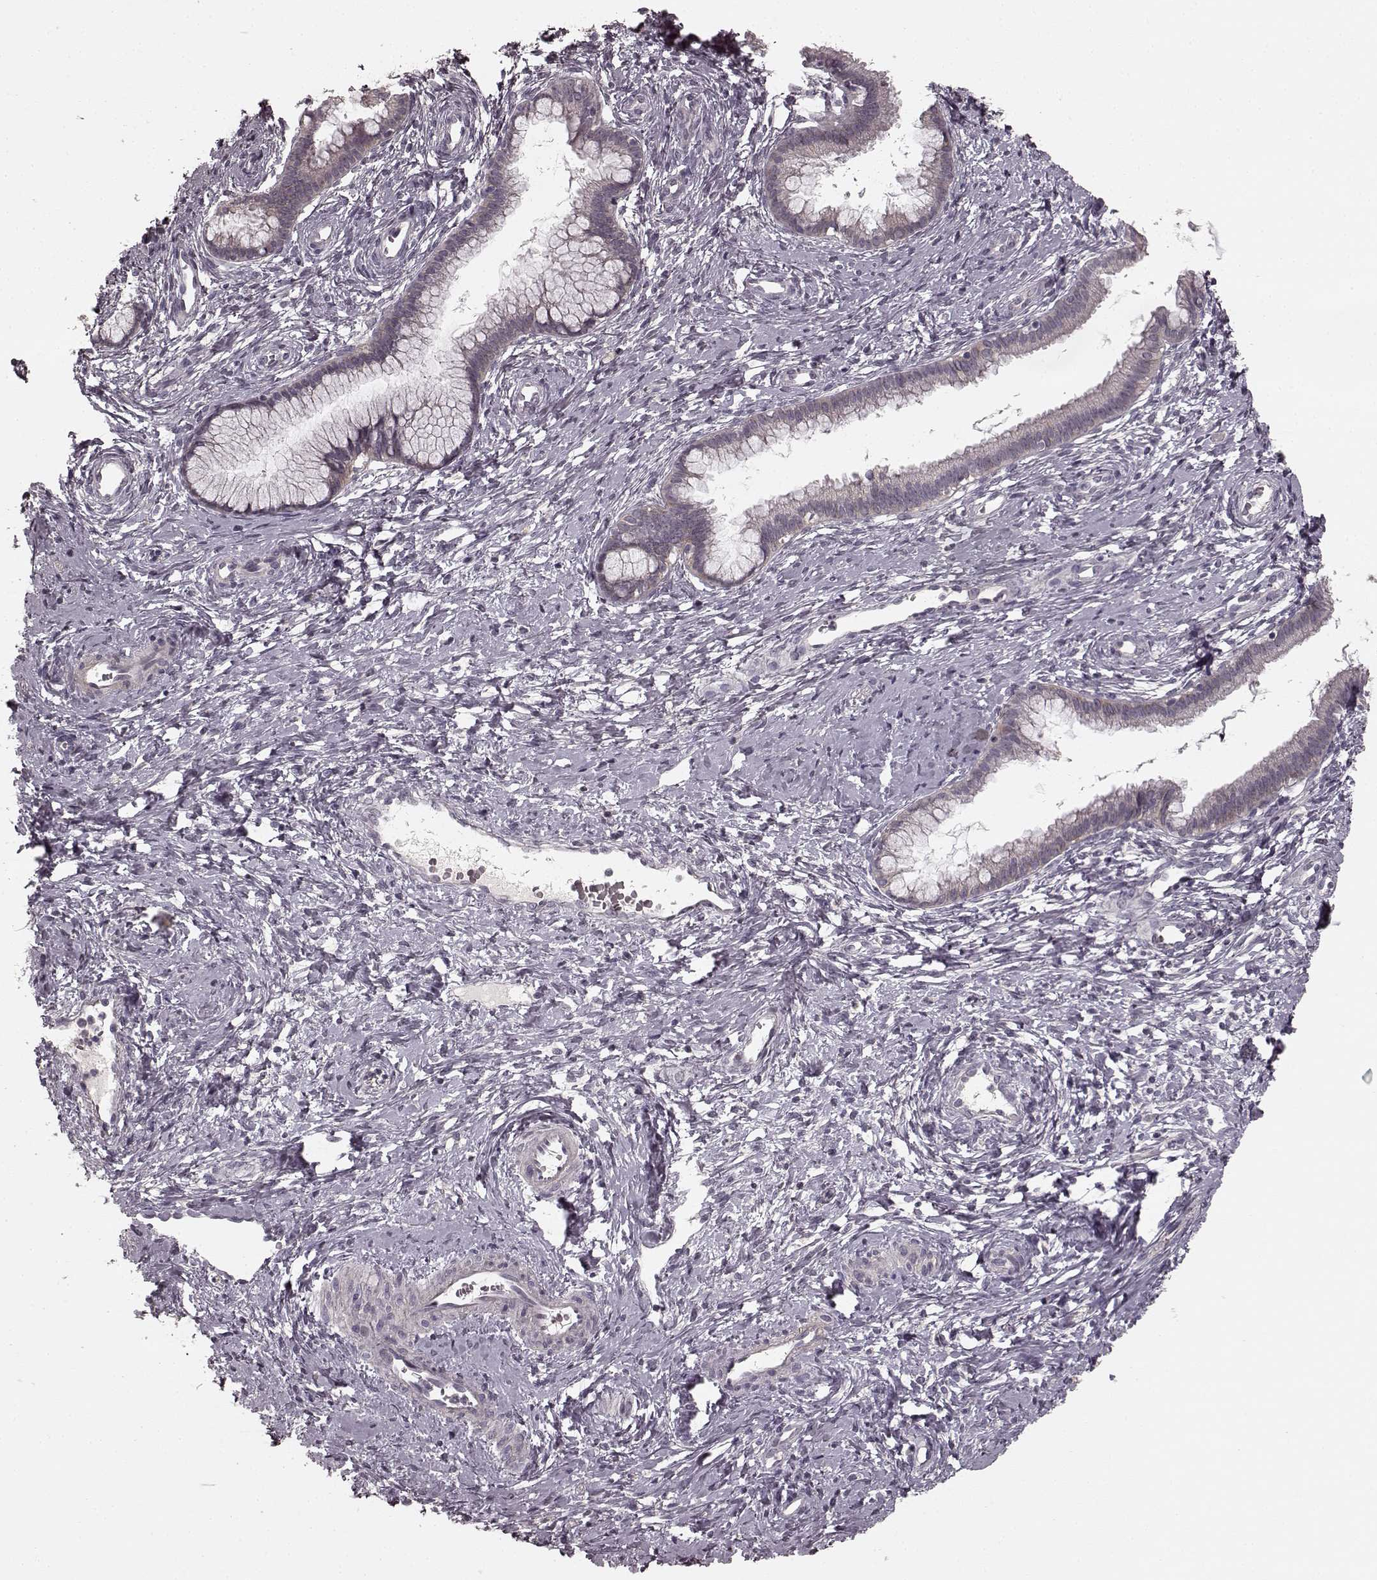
{"staining": {"intensity": "negative", "quantity": "none", "location": "none"}, "tissue": "cervical cancer", "cell_type": "Tumor cells", "image_type": "cancer", "snomed": [{"axis": "morphology", "description": "Squamous cell carcinoma, NOS"}, {"axis": "topography", "description": "Cervix"}], "caption": "Immunohistochemistry image of neoplastic tissue: cervical squamous cell carcinoma stained with DAB (3,3'-diaminobenzidine) shows no significant protein staining in tumor cells. The staining is performed using DAB brown chromogen with nuclei counter-stained in using hematoxylin.", "gene": "PRKCE", "patient": {"sex": "female", "age": 32}}